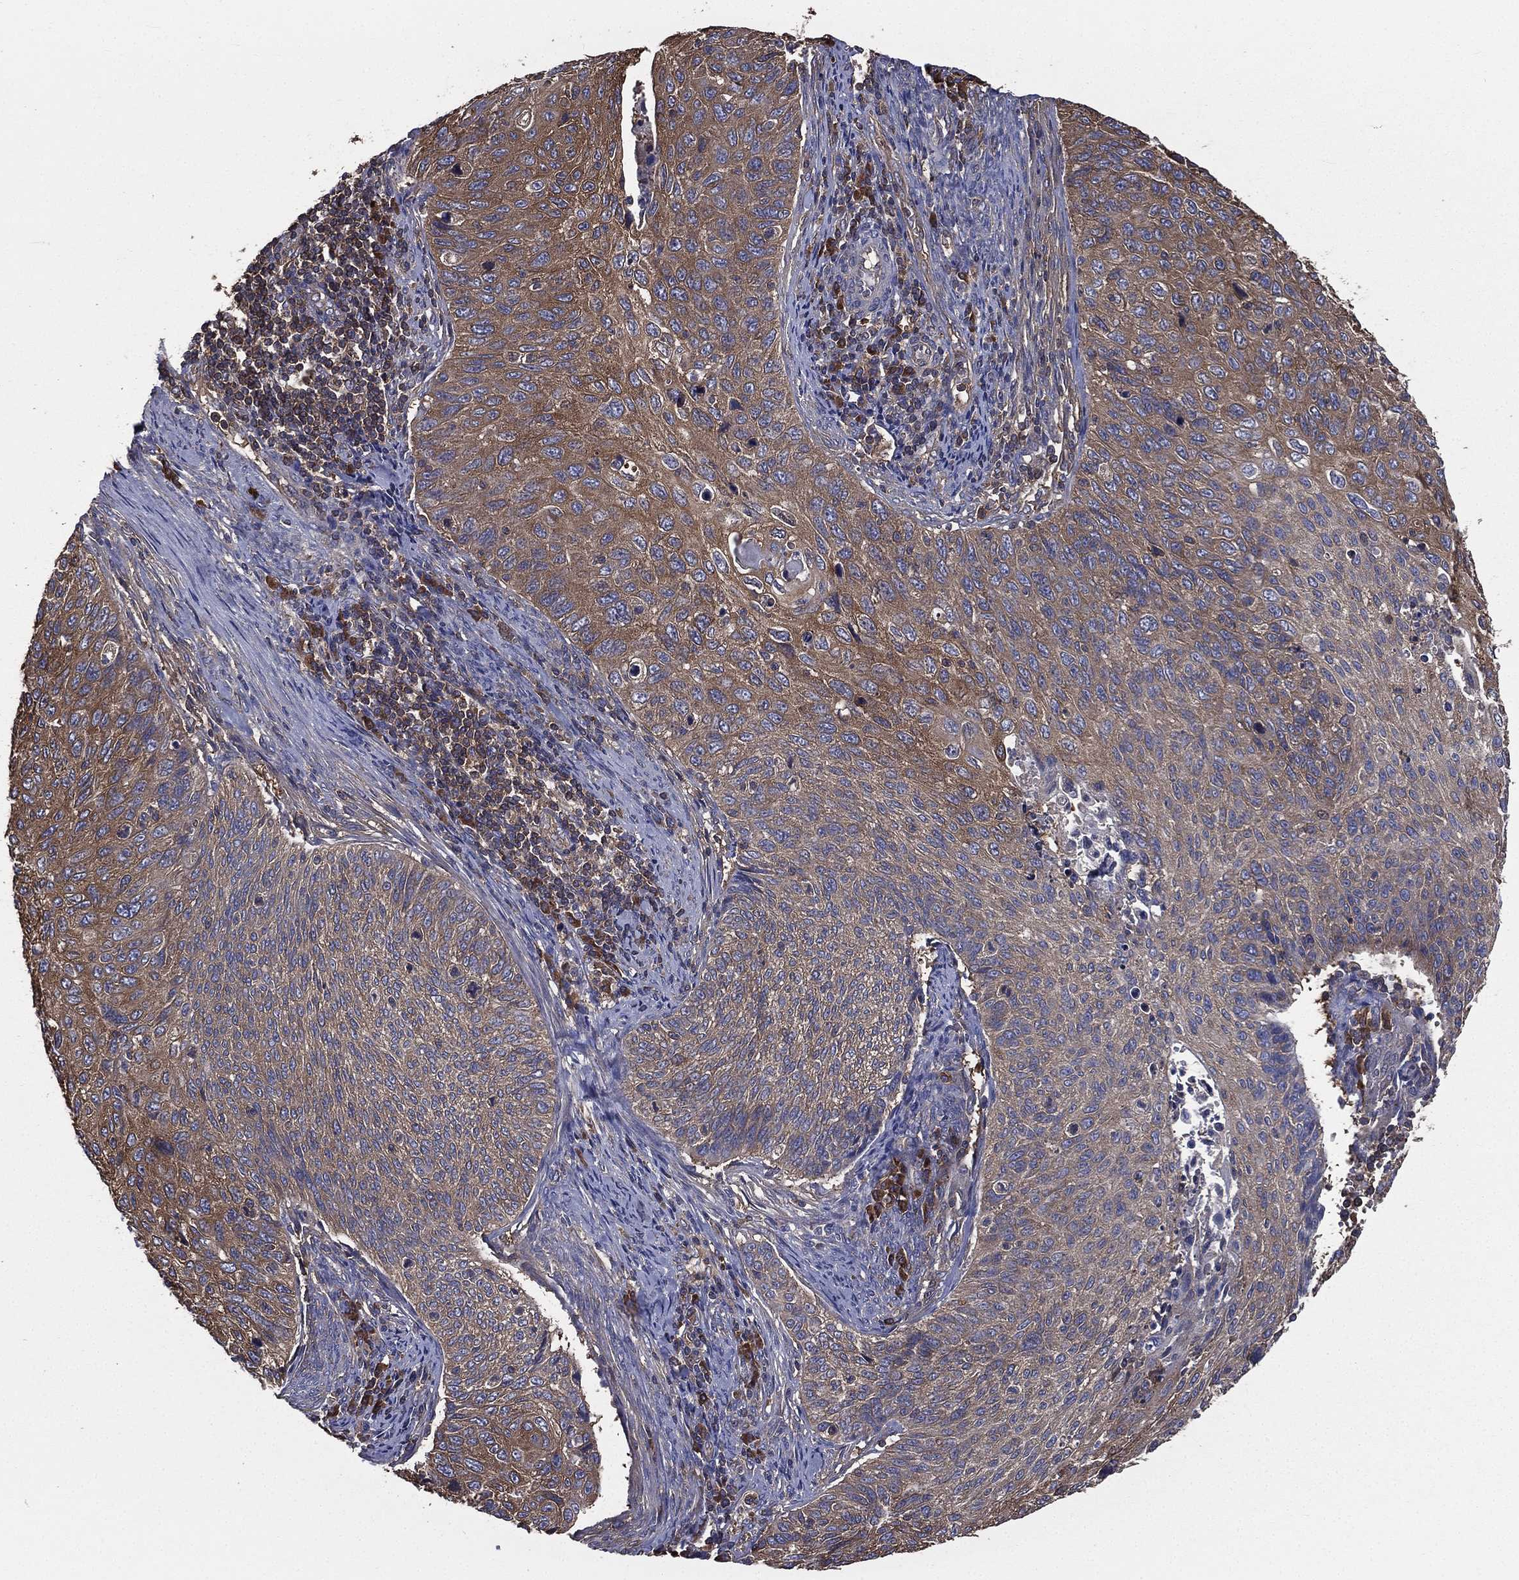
{"staining": {"intensity": "strong", "quantity": ">75%", "location": "cytoplasmic/membranous"}, "tissue": "cervical cancer", "cell_type": "Tumor cells", "image_type": "cancer", "snomed": [{"axis": "morphology", "description": "Squamous cell carcinoma, NOS"}, {"axis": "topography", "description": "Cervix"}], "caption": "A brown stain highlights strong cytoplasmic/membranous staining of a protein in human cervical cancer (squamous cell carcinoma) tumor cells.", "gene": "SARS1", "patient": {"sex": "female", "age": 70}}